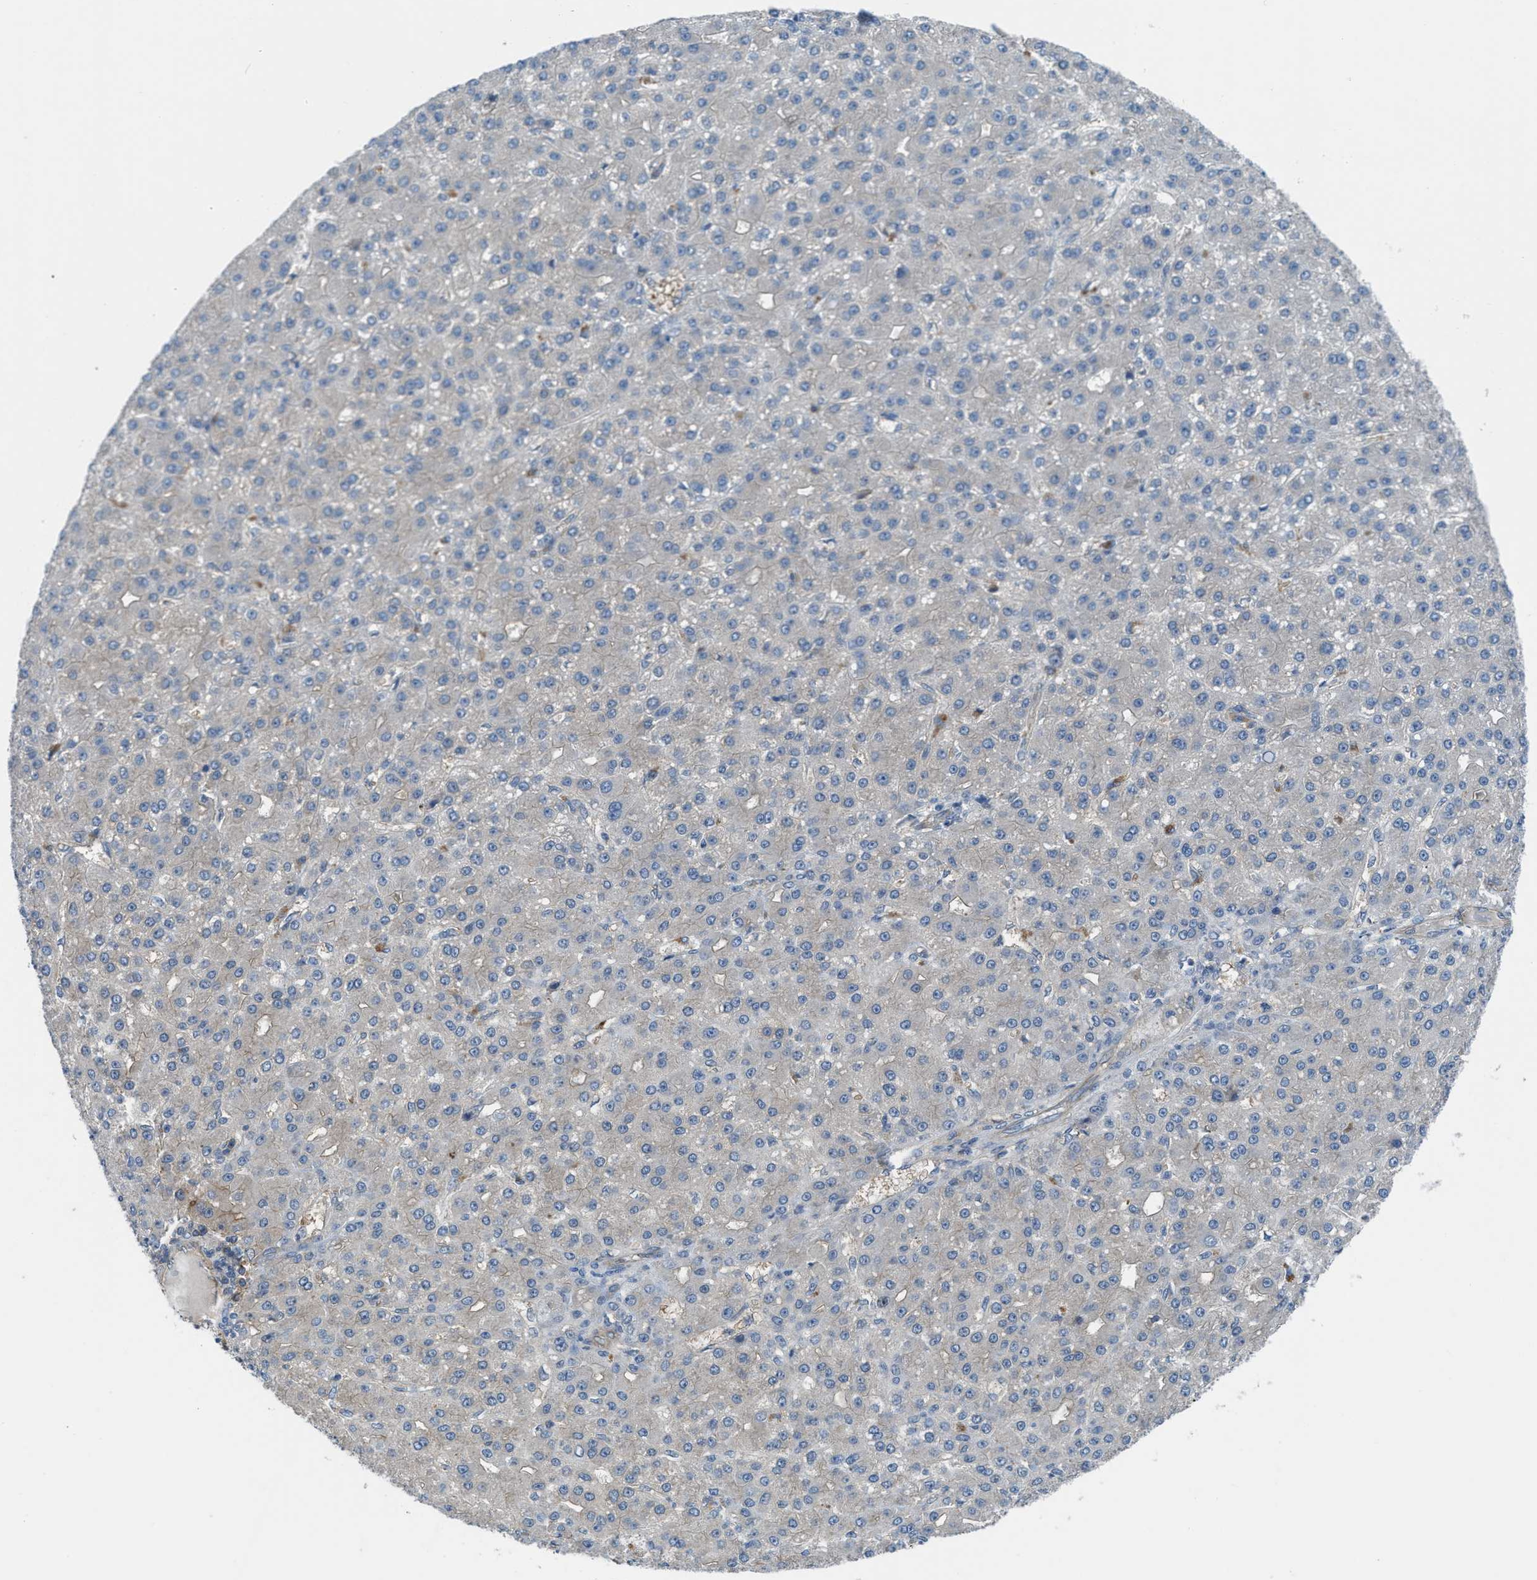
{"staining": {"intensity": "negative", "quantity": "none", "location": "none"}, "tissue": "liver cancer", "cell_type": "Tumor cells", "image_type": "cancer", "snomed": [{"axis": "morphology", "description": "Carcinoma, Hepatocellular, NOS"}, {"axis": "topography", "description": "Liver"}], "caption": "DAB immunohistochemical staining of human hepatocellular carcinoma (liver) shows no significant expression in tumor cells. (Stains: DAB (3,3'-diaminobenzidine) IHC with hematoxylin counter stain, Microscopy: brightfield microscopy at high magnification).", "gene": "BAZ2B", "patient": {"sex": "male", "age": 67}}